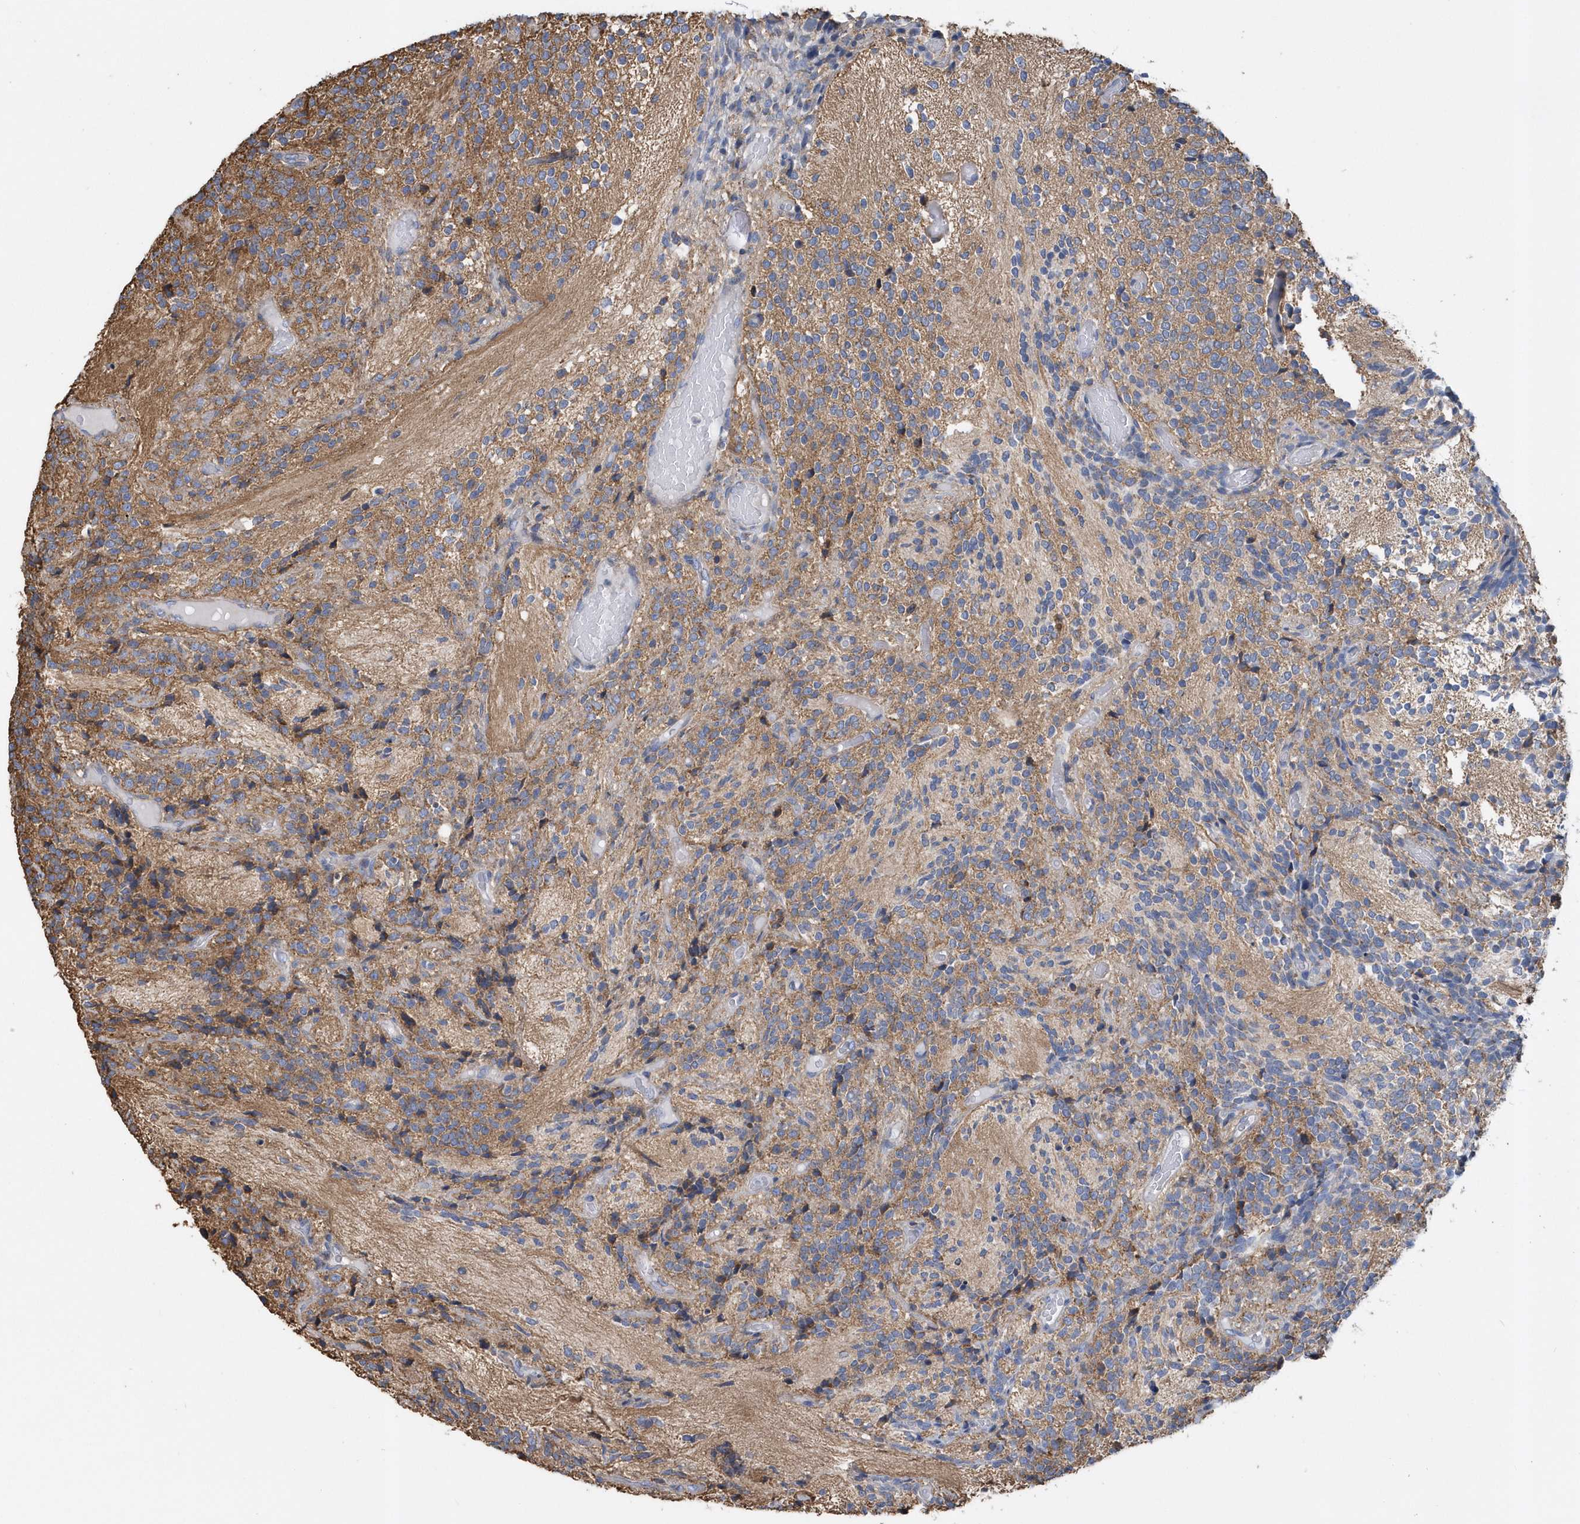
{"staining": {"intensity": "negative", "quantity": "none", "location": "none"}, "tissue": "glioma", "cell_type": "Tumor cells", "image_type": "cancer", "snomed": [{"axis": "morphology", "description": "Glioma, malignant, Low grade"}, {"axis": "topography", "description": "Brain"}], "caption": "A photomicrograph of human malignant low-grade glioma is negative for staining in tumor cells.", "gene": "TRAIP", "patient": {"sex": "female", "age": 1}}